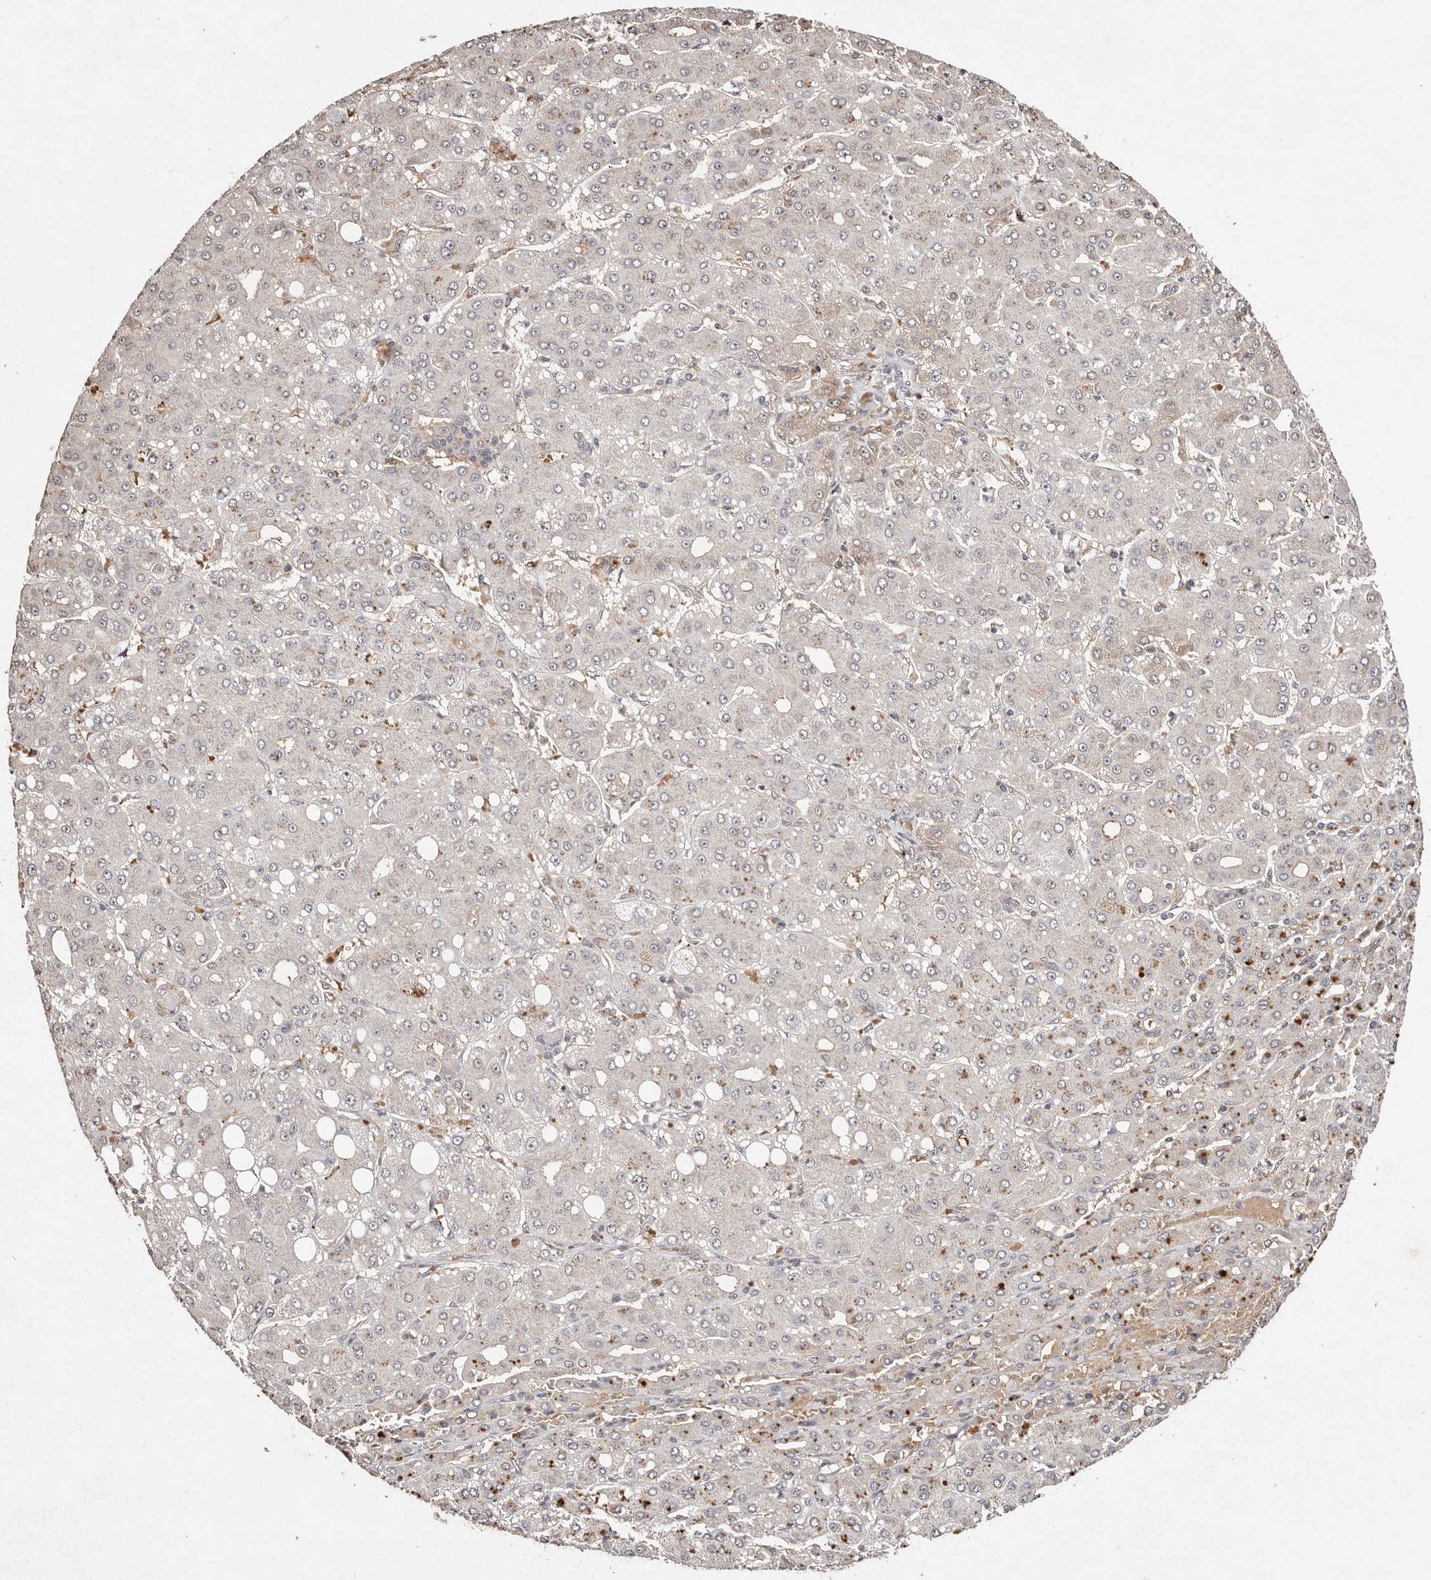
{"staining": {"intensity": "moderate", "quantity": "25%-75%", "location": "cytoplasmic/membranous"}, "tissue": "liver cancer", "cell_type": "Tumor cells", "image_type": "cancer", "snomed": [{"axis": "morphology", "description": "Carcinoma, Hepatocellular, NOS"}, {"axis": "topography", "description": "Liver"}], "caption": "Liver cancer stained with DAB immunohistochemistry displays medium levels of moderate cytoplasmic/membranous positivity in approximately 25%-75% of tumor cells. (IHC, brightfield microscopy, high magnification).", "gene": "BICRAL", "patient": {"sex": "male", "age": 65}}